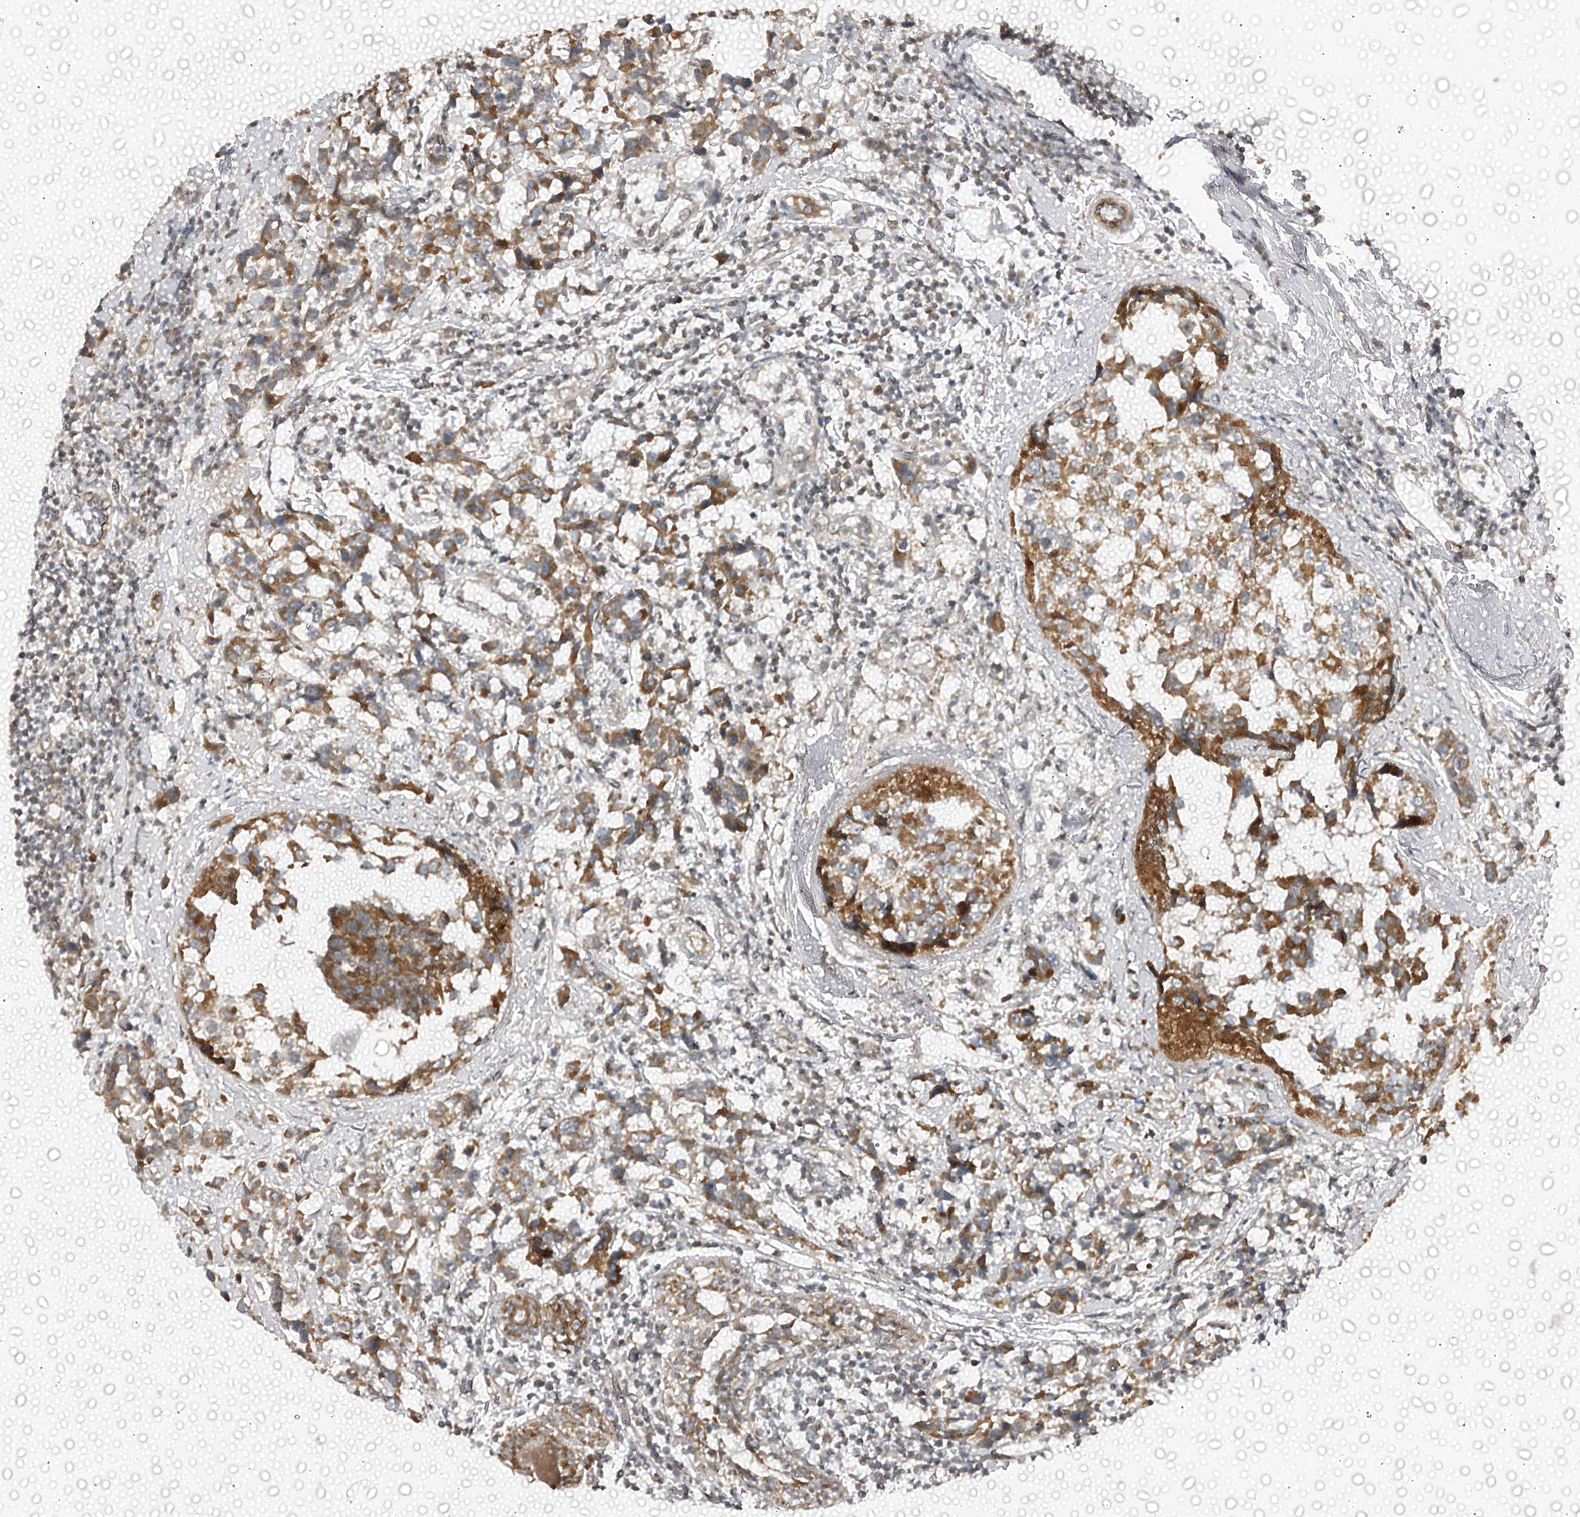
{"staining": {"intensity": "moderate", "quantity": ">75%", "location": "cytoplasmic/membranous"}, "tissue": "breast cancer", "cell_type": "Tumor cells", "image_type": "cancer", "snomed": [{"axis": "morphology", "description": "Lobular carcinoma"}, {"axis": "topography", "description": "Breast"}], "caption": "IHC histopathology image of neoplastic tissue: human breast cancer stained using immunohistochemistry (IHC) displays medium levels of moderate protein expression localized specifically in the cytoplasmic/membranous of tumor cells, appearing as a cytoplasmic/membranous brown color.", "gene": "CBR4", "patient": {"sex": "female", "age": 59}}